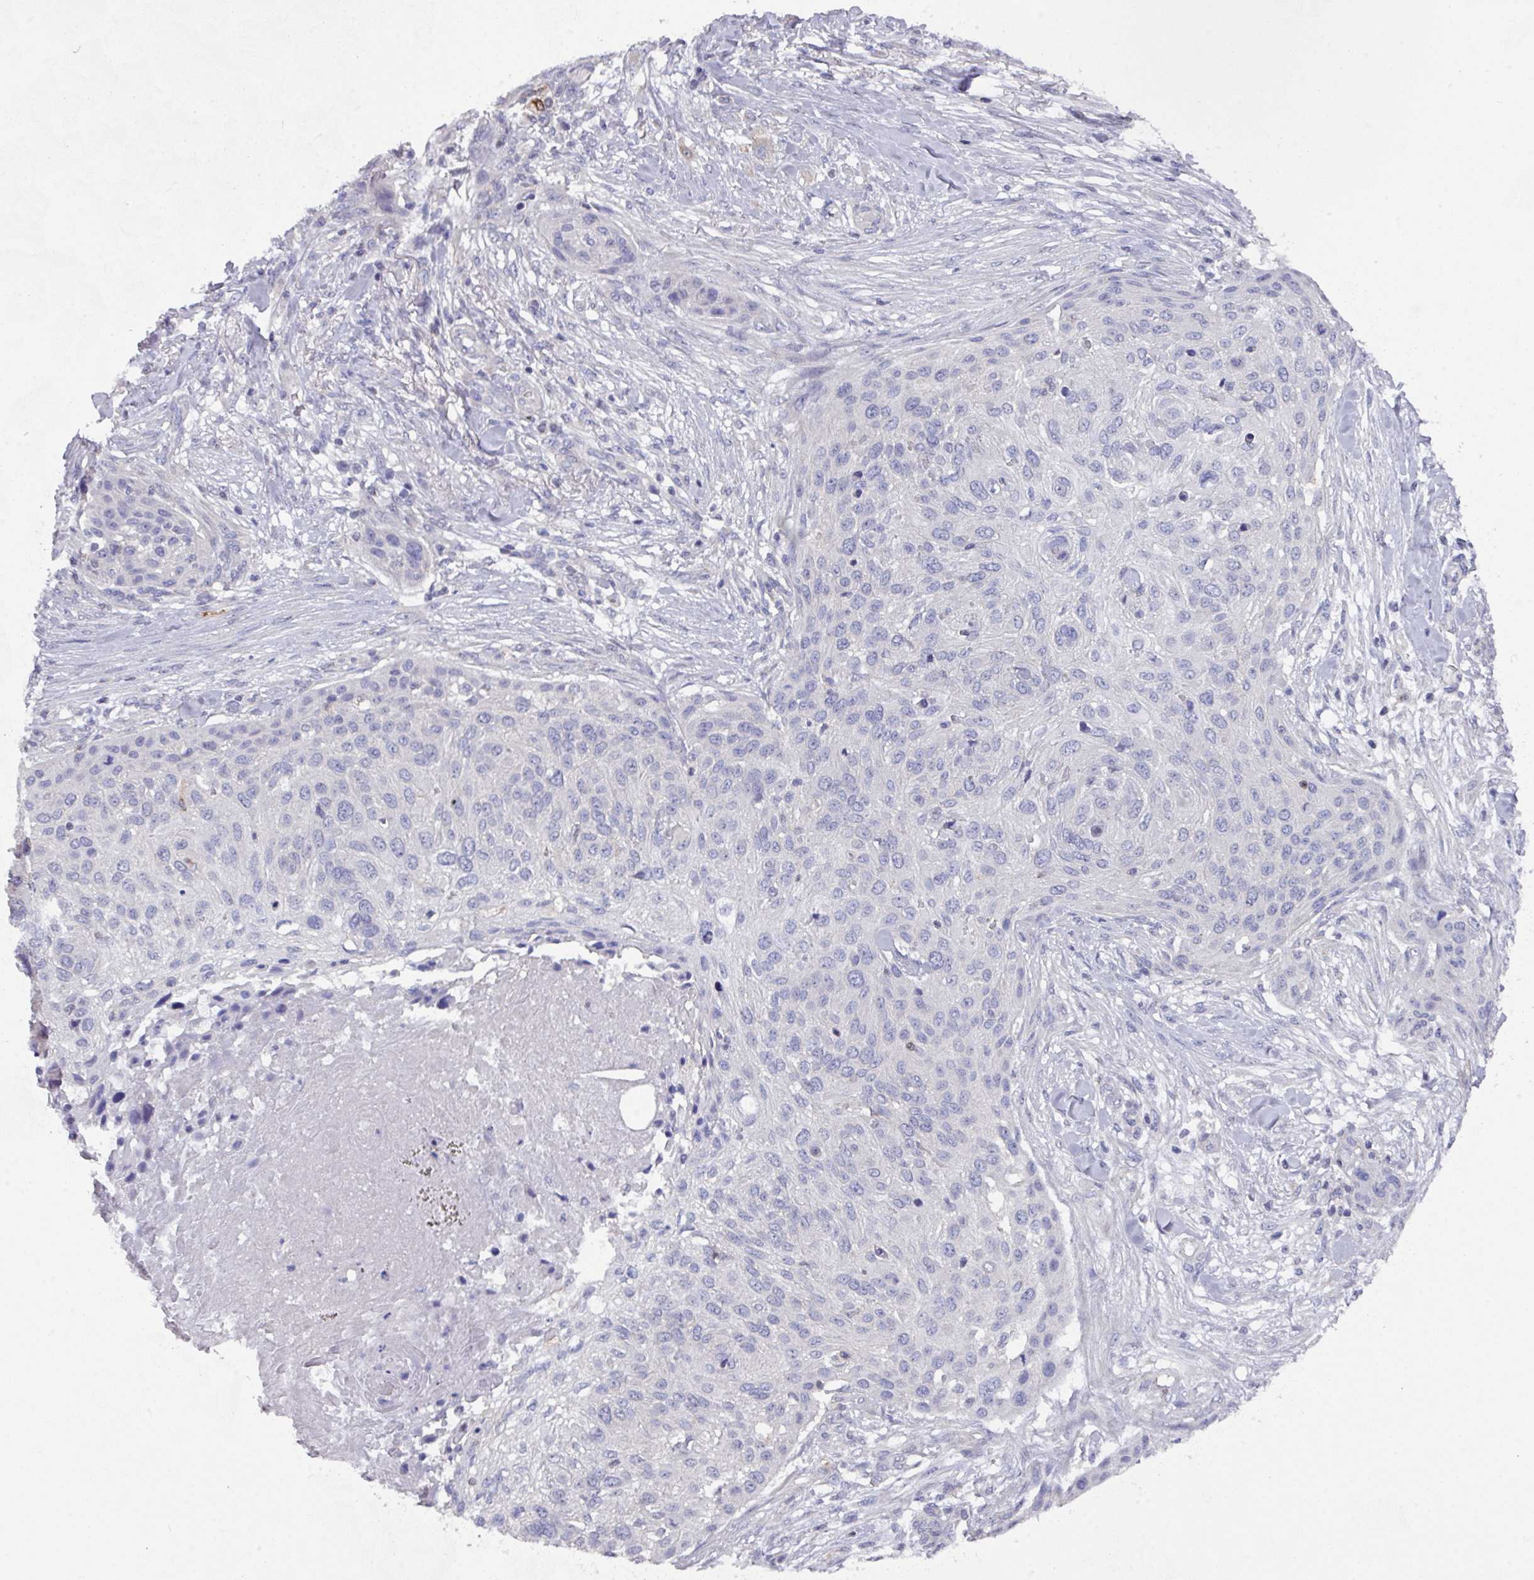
{"staining": {"intensity": "negative", "quantity": "none", "location": "none"}, "tissue": "skin cancer", "cell_type": "Tumor cells", "image_type": "cancer", "snomed": [{"axis": "morphology", "description": "Squamous cell carcinoma, NOS"}, {"axis": "topography", "description": "Skin"}], "caption": "DAB immunohistochemical staining of human skin squamous cell carcinoma reveals no significant staining in tumor cells.", "gene": "DCAF12L2", "patient": {"sex": "female", "age": 87}}